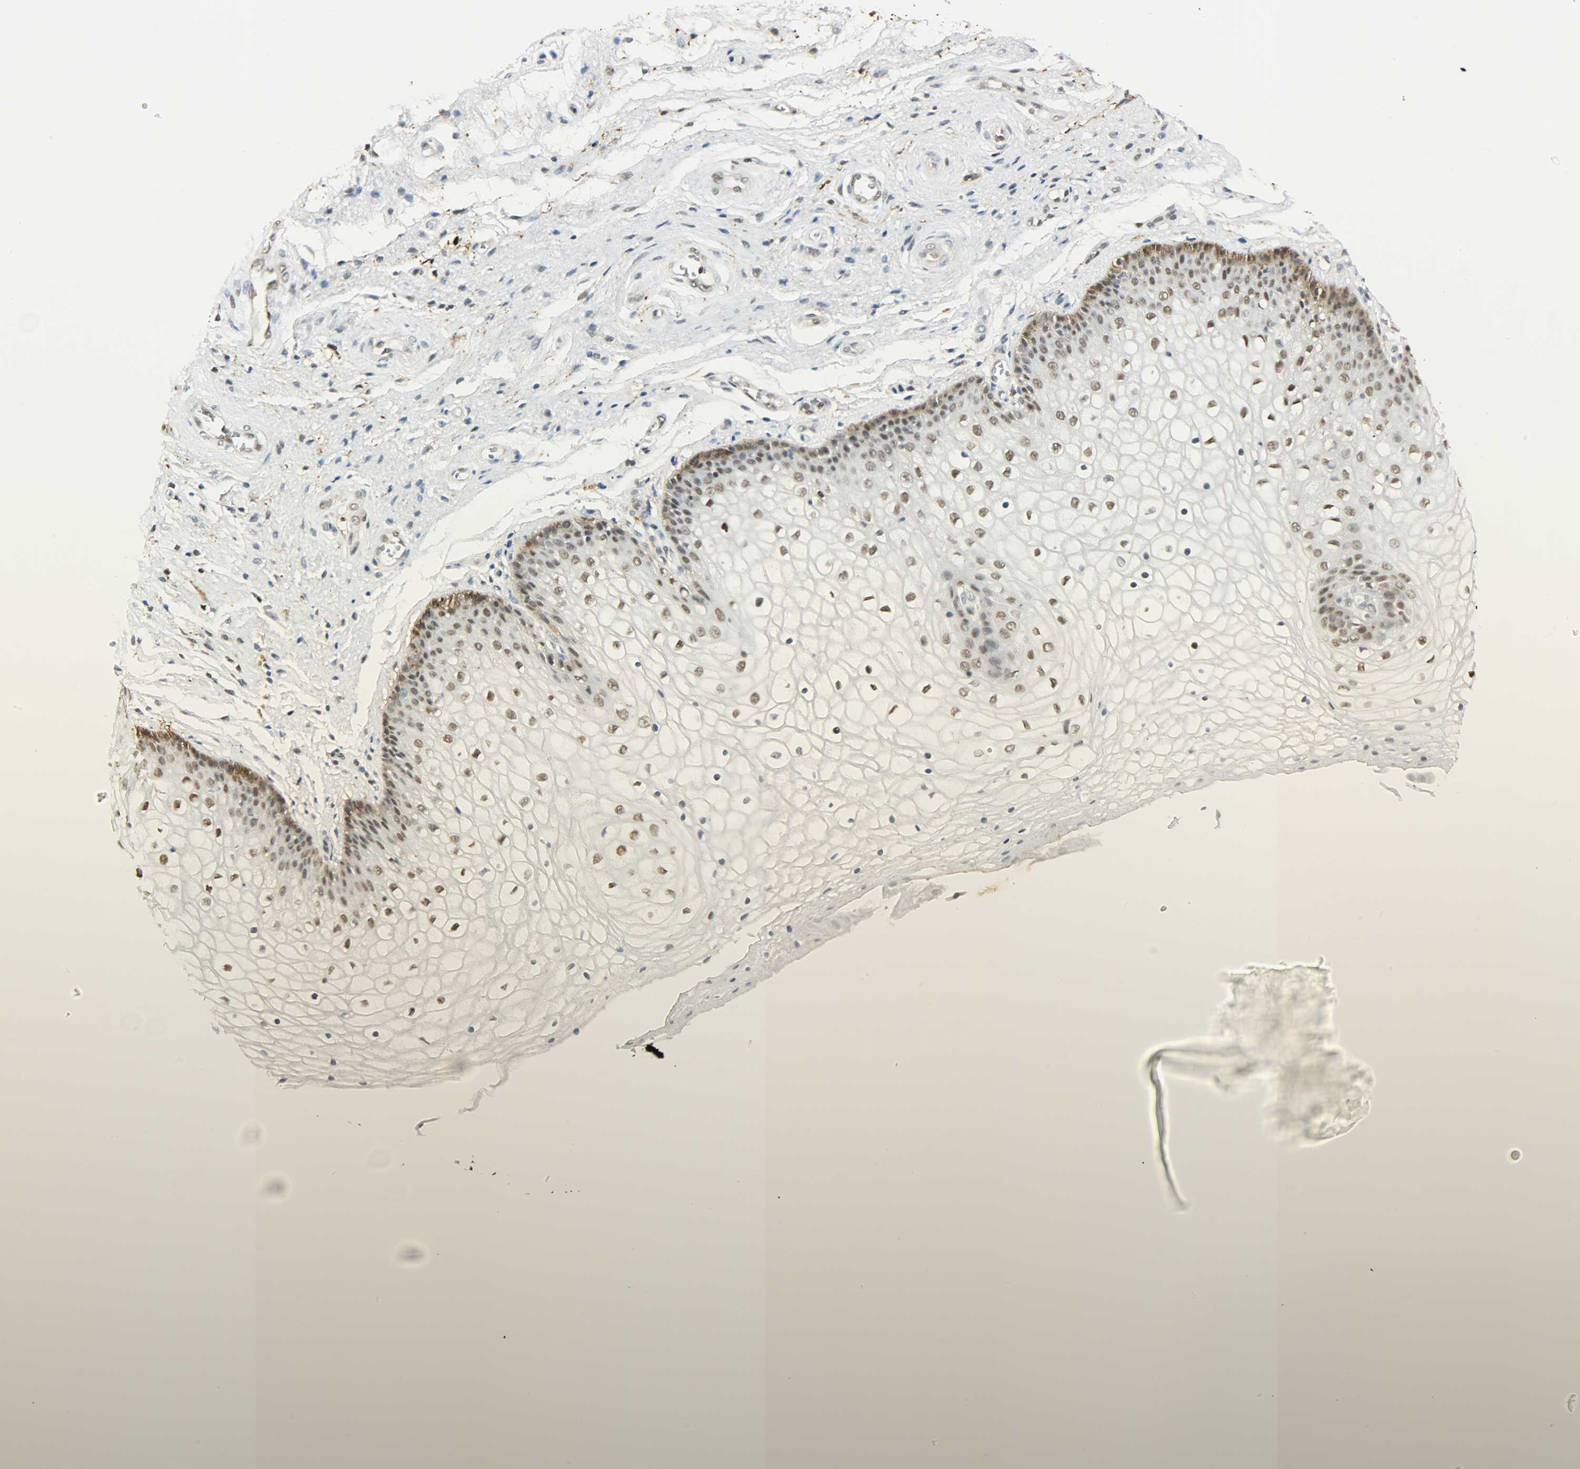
{"staining": {"intensity": "moderate", "quantity": ">75%", "location": "nuclear"}, "tissue": "vagina", "cell_type": "Squamous epithelial cells", "image_type": "normal", "snomed": [{"axis": "morphology", "description": "Normal tissue, NOS"}, {"axis": "topography", "description": "Vagina"}], "caption": "Moderate nuclear positivity for a protein is present in about >75% of squamous epithelial cells of benign vagina using immunohistochemistry.", "gene": "NGFR", "patient": {"sex": "female", "age": 34}}